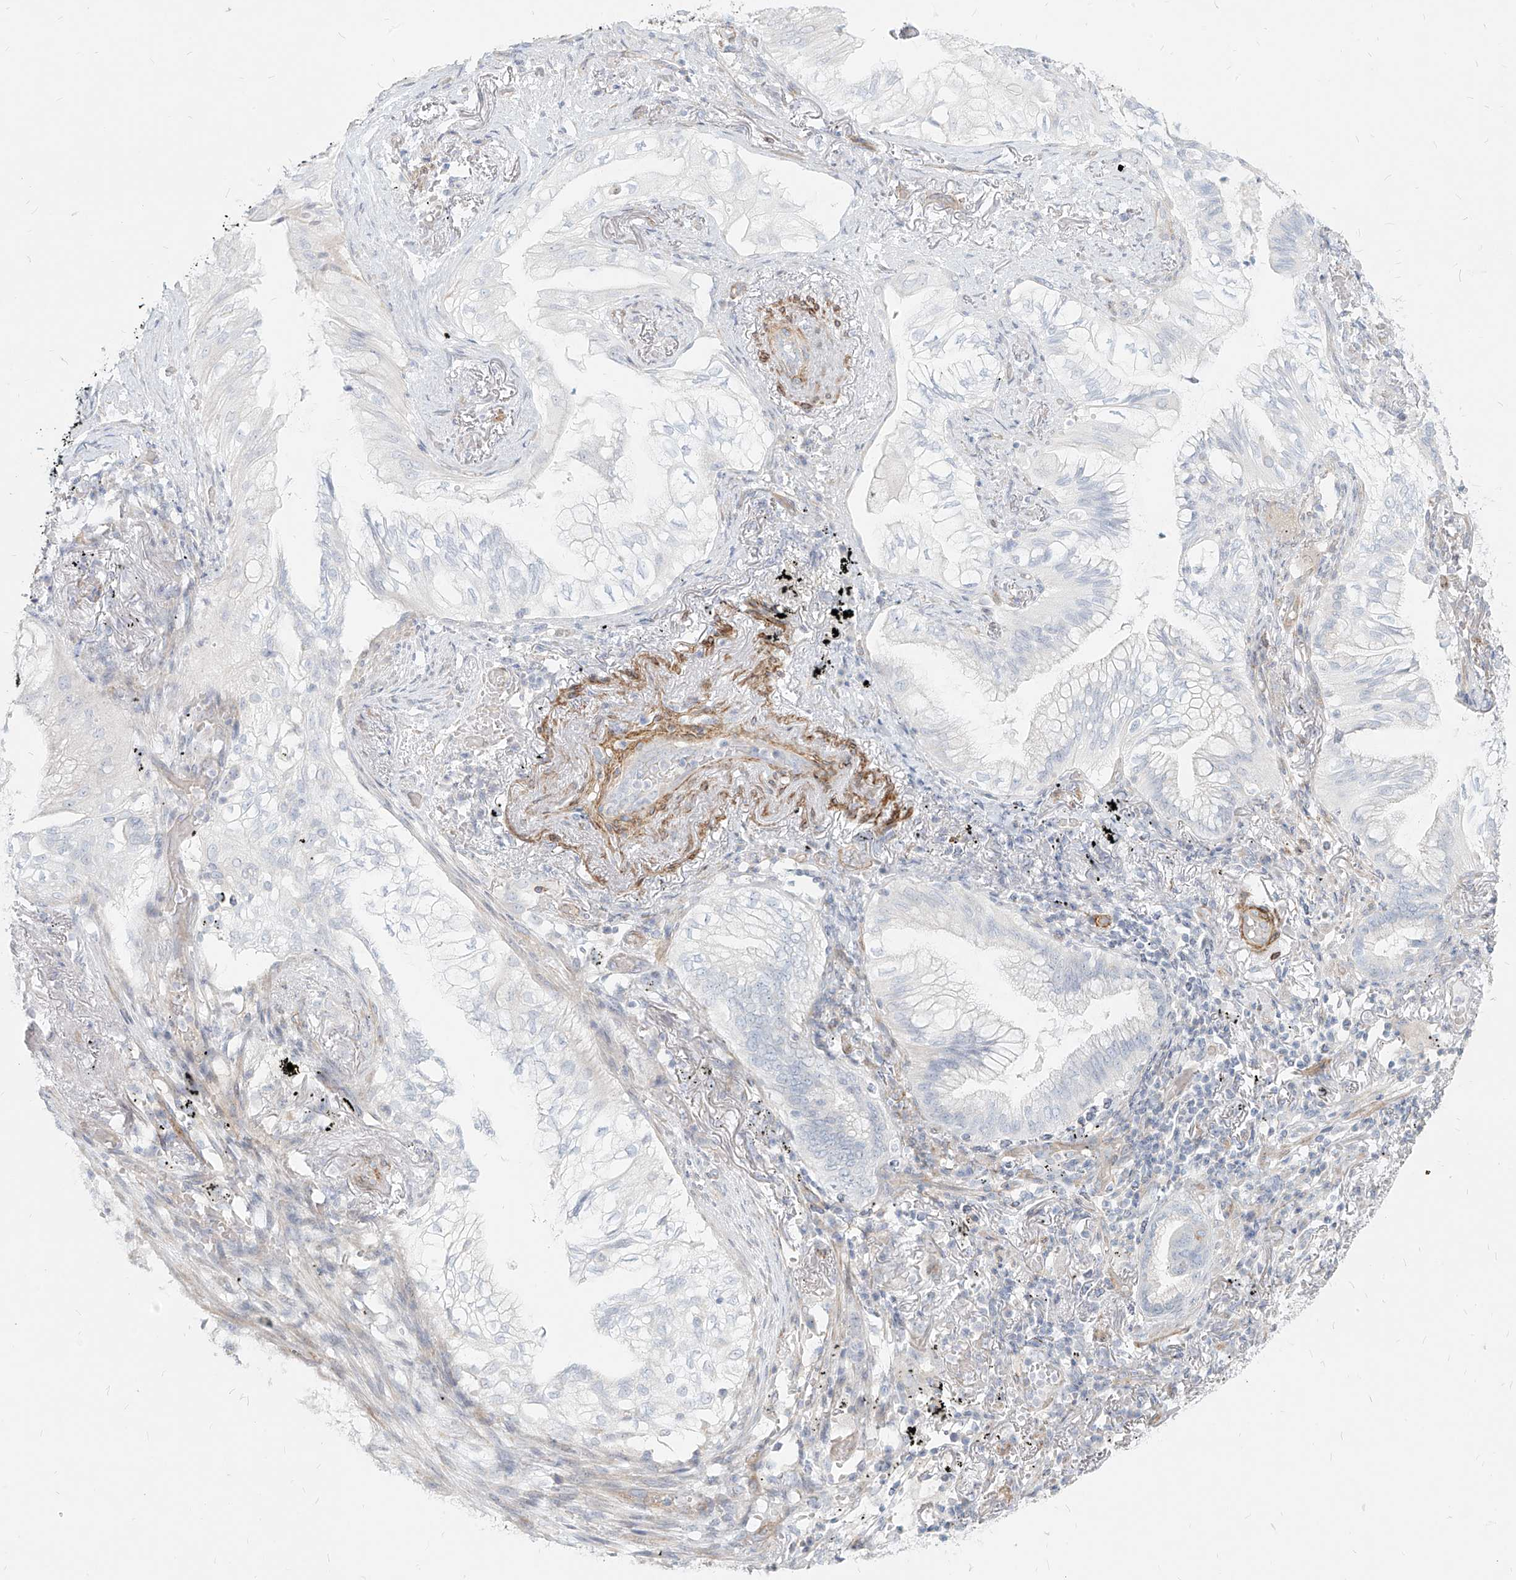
{"staining": {"intensity": "negative", "quantity": "none", "location": "none"}, "tissue": "lung cancer", "cell_type": "Tumor cells", "image_type": "cancer", "snomed": [{"axis": "morphology", "description": "Adenocarcinoma, NOS"}, {"axis": "topography", "description": "Lung"}], "caption": "This is an immunohistochemistry photomicrograph of human adenocarcinoma (lung). There is no positivity in tumor cells.", "gene": "ITPKB", "patient": {"sex": "female", "age": 70}}